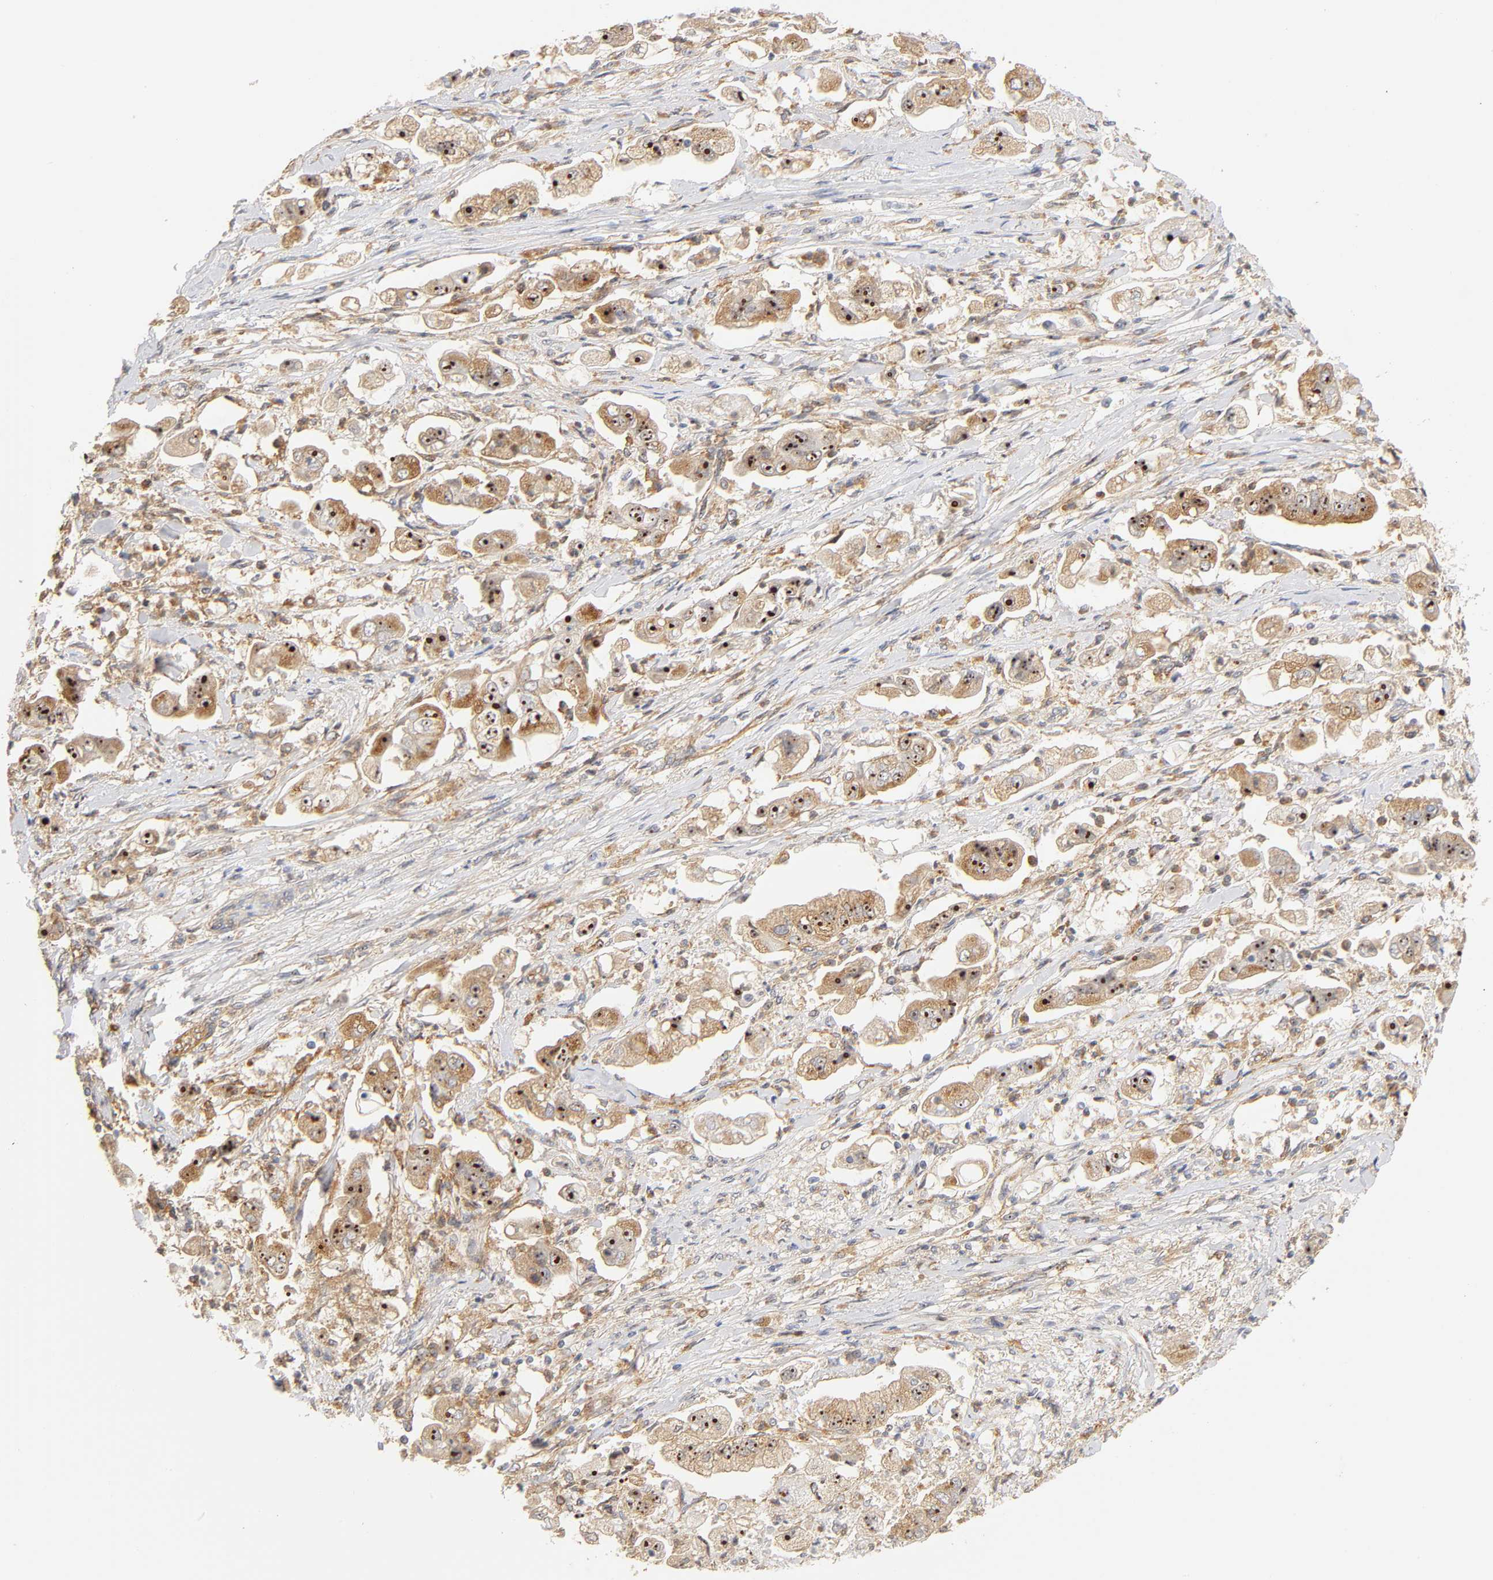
{"staining": {"intensity": "strong", "quantity": ">75%", "location": "cytoplasmic/membranous,nuclear"}, "tissue": "stomach cancer", "cell_type": "Tumor cells", "image_type": "cancer", "snomed": [{"axis": "morphology", "description": "Adenocarcinoma, NOS"}, {"axis": "topography", "description": "Stomach"}], "caption": "The micrograph shows immunohistochemical staining of adenocarcinoma (stomach). There is strong cytoplasmic/membranous and nuclear positivity is seen in approximately >75% of tumor cells. (Brightfield microscopy of DAB IHC at high magnification).", "gene": "PLD1", "patient": {"sex": "male", "age": 62}}